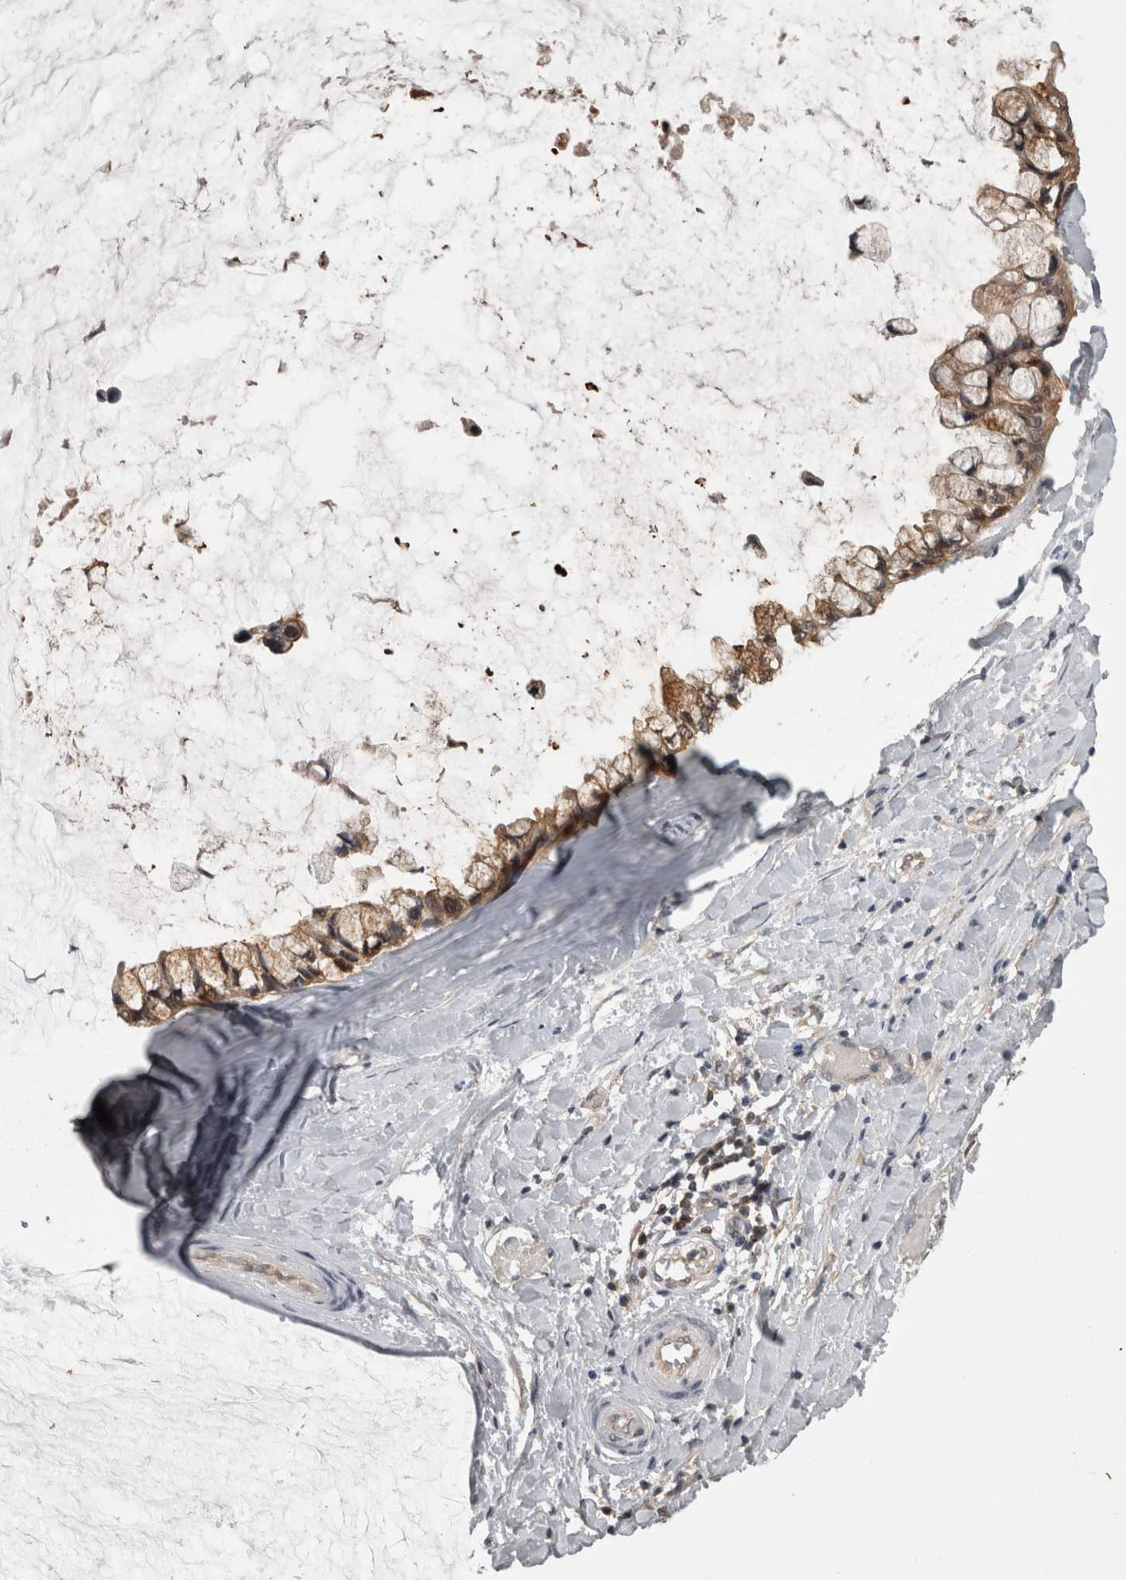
{"staining": {"intensity": "weak", "quantity": ">75%", "location": "cytoplasmic/membranous"}, "tissue": "ovarian cancer", "cell_type": "Tumor cells", "image_type": "cancer", "snomed": [{"axis": "morphology", "description": "Cystadenocarcinoma, mucinous, NOS"}, {"axis": "topography", "description": "Ovary"}], "caption": "Protein expression analysis of ovarian cancer shows weak cytoplasmic/membranous expression in approximately >75% of tumor cells. (IHC, brightfield microscopy, high magnification).", "gene": "APRT", "patient": {"sex": "female", "age": 39}}